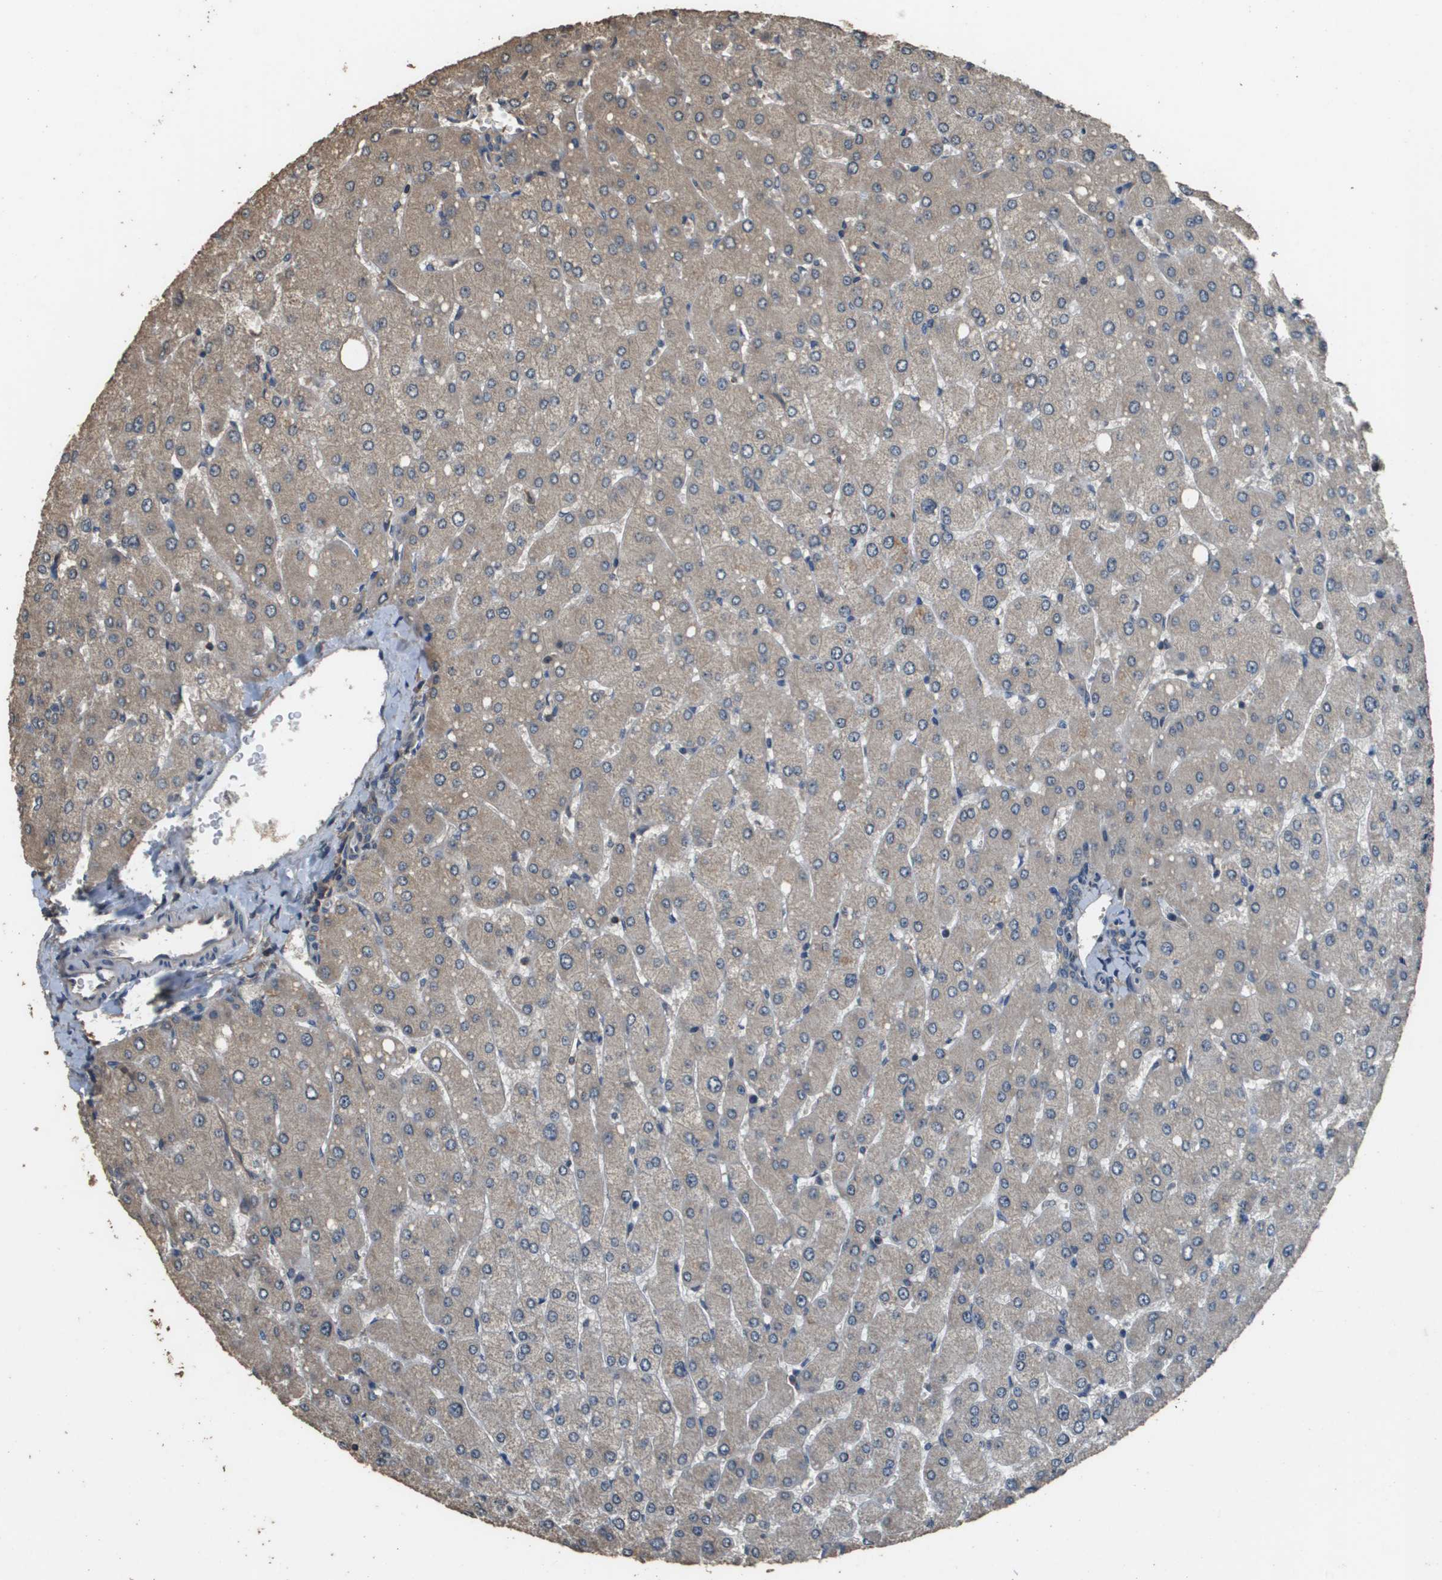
{"staining": {"intensity": "negative", "quantity": "none", "location": "none"}, "tissue": "liver", "cell_type": "Cholangiocytes", "image_type": "normal", "snomed": [{"axis": "morphology", "description": "Normal tissue, NOS"}, {"axis": "topography", "description": "Liver"}], "caption": "Immunohistochemistry histopathology image of normal liver: human liver stained with DAB displays no significant protein staining in cholangiocytes.", "gene": "RAB6B", "patient": {"sex": "male", "age": 55}}